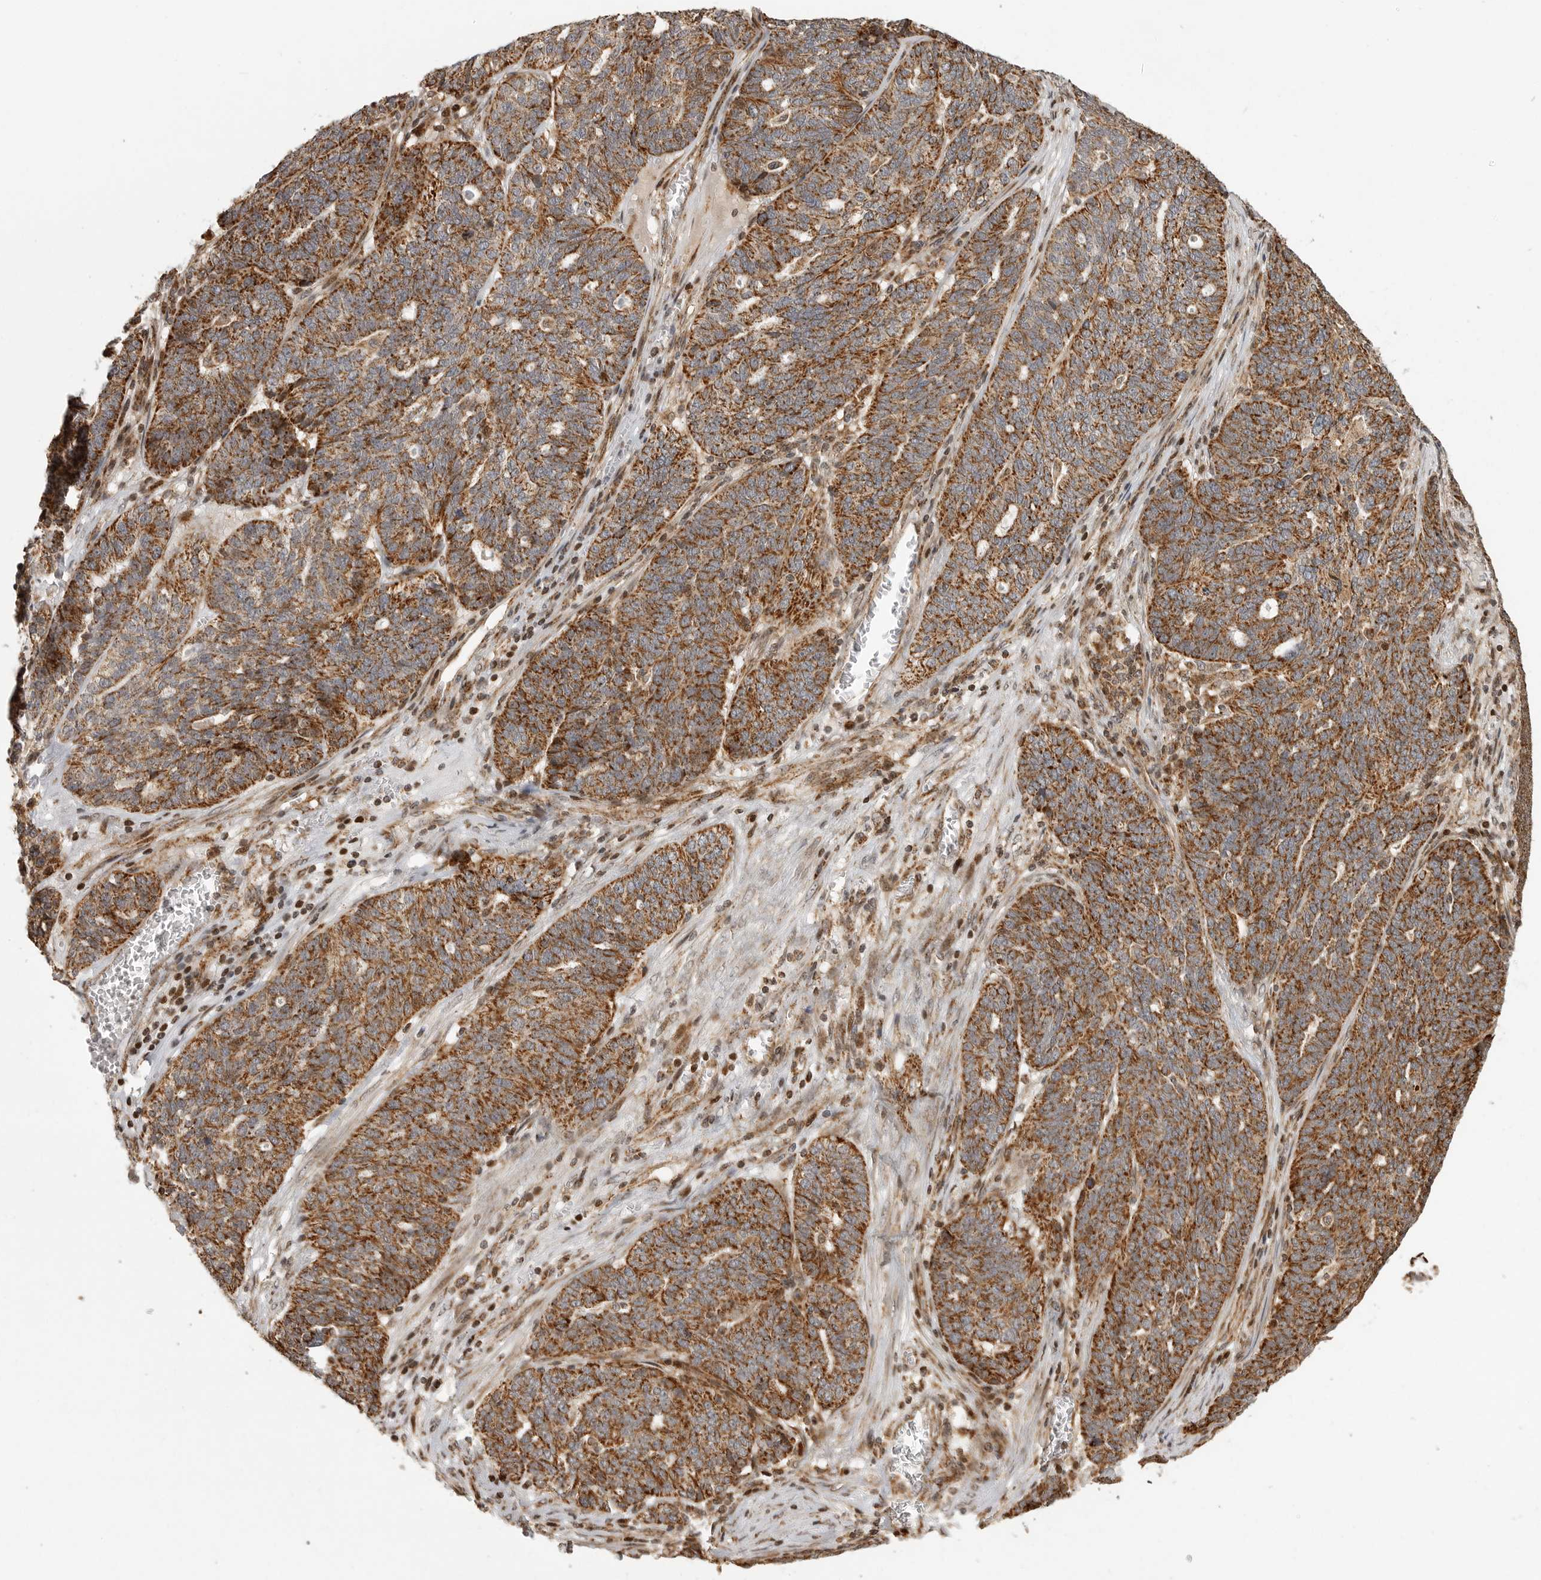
{"staining": {"intensity": "strong", "quantity": ">75%", "location": "cytoplasmic/membranous"}, "tissue": "ovarian cancer", "cell_type": "Tumor cells", "image_type": "cancer", "snomed": [{"axis": "morphology", "description": "Cystadenocarcinoma, serous, NOS"}, {"axis": "topography", "description": "Ovary"}], "caption": "Immunohistochemistry of human ovarian serous cystadenocarcinoma shows high levels of strong cytoplasmic/membranous expression in about >75% of tumor cells.", "gene": "NARS2", "patient": {"sex": "female", "age": 59}}